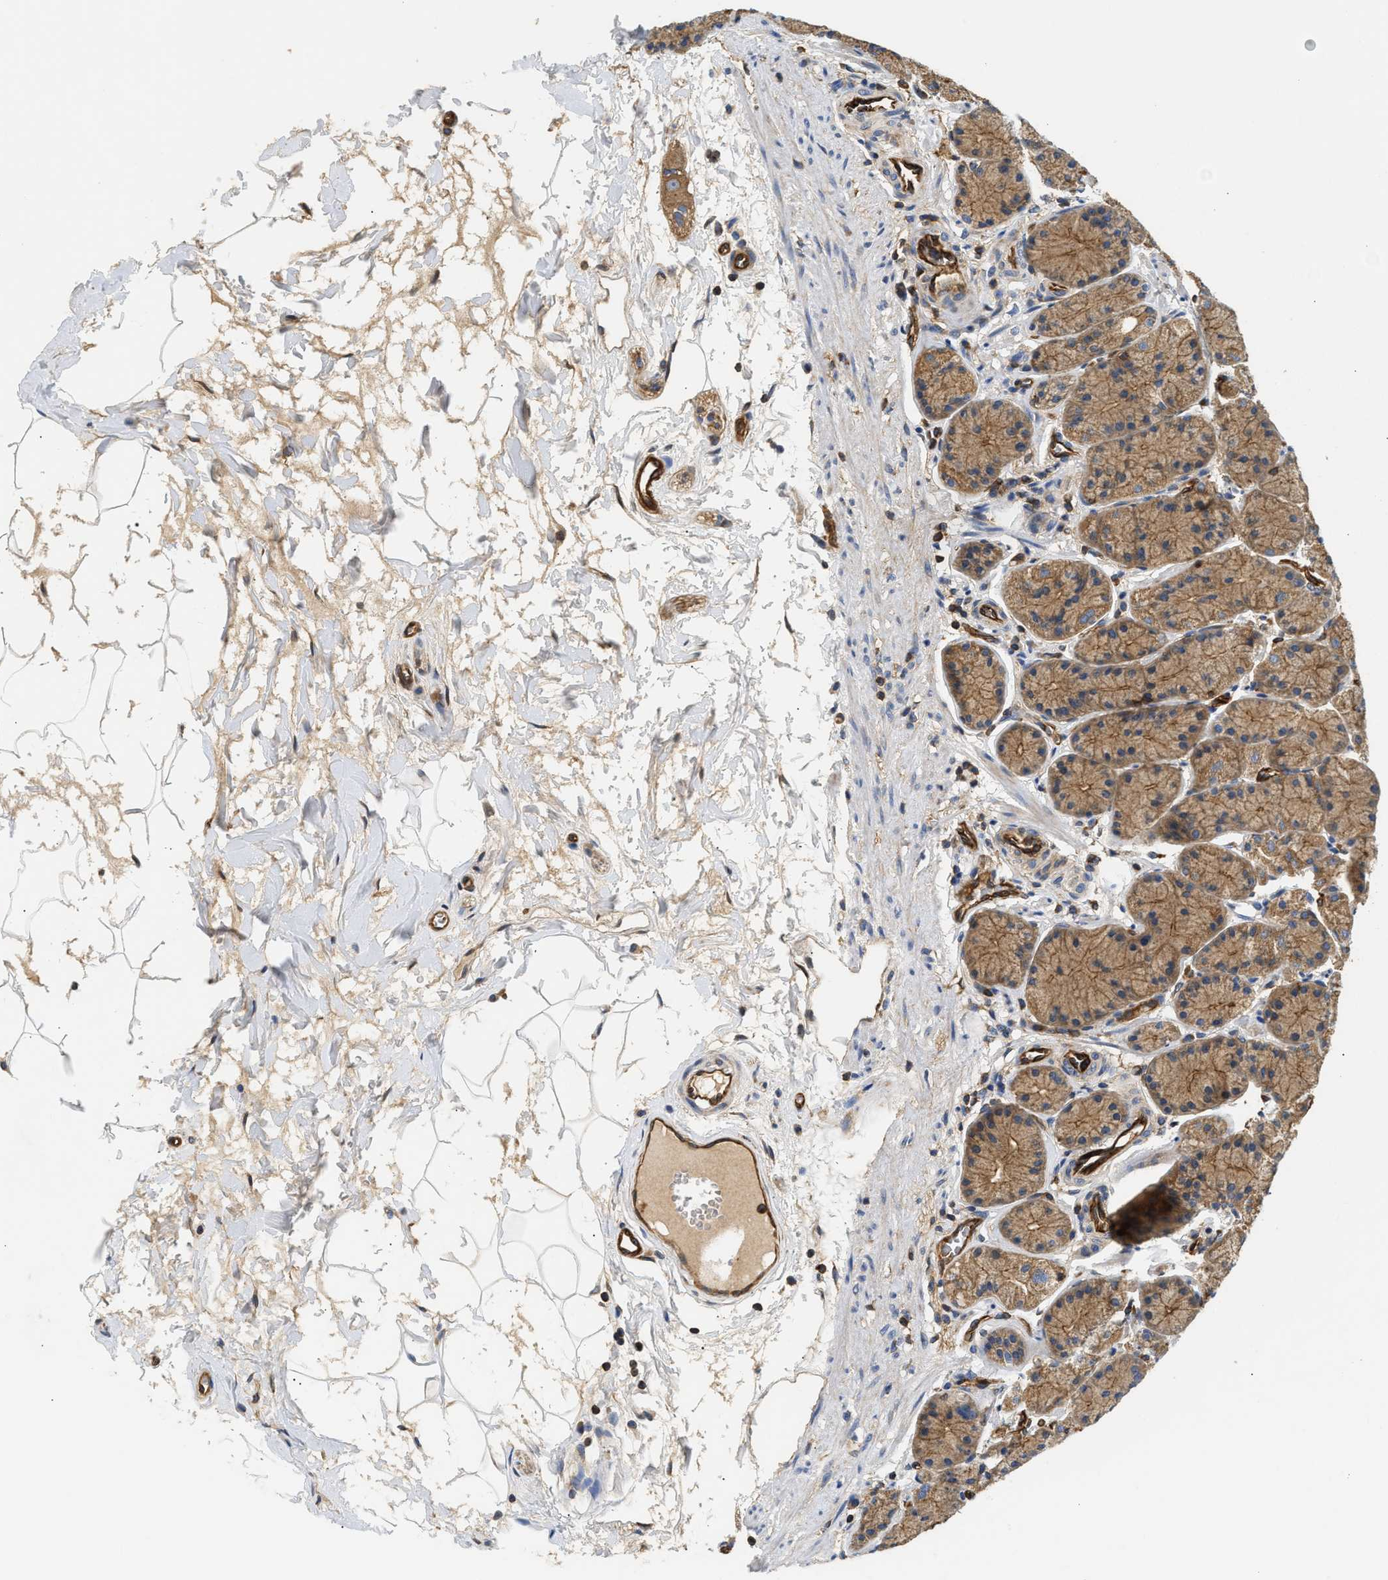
{"staining": {"intensity": "moderate", "quantity": ">75%", "location": "cytoplasmic/membranous"}, "tissue": "stomach", "cell_type": "Glandular cells", "image_type": "normal", "snomed": [{"axis": "morphology", "description": "Normal tissue, NOS"}, {"axis": "topography", "description": "Stomach"}], "caption": "This is a histology image of immunohistochemistry staining of unremarkable stomach, which shows moderate positivity in the cytoplasmic/membranous of glandular cells.", "gene": "SAMD9L", "patient": {"sex": "male", "age": 42}}